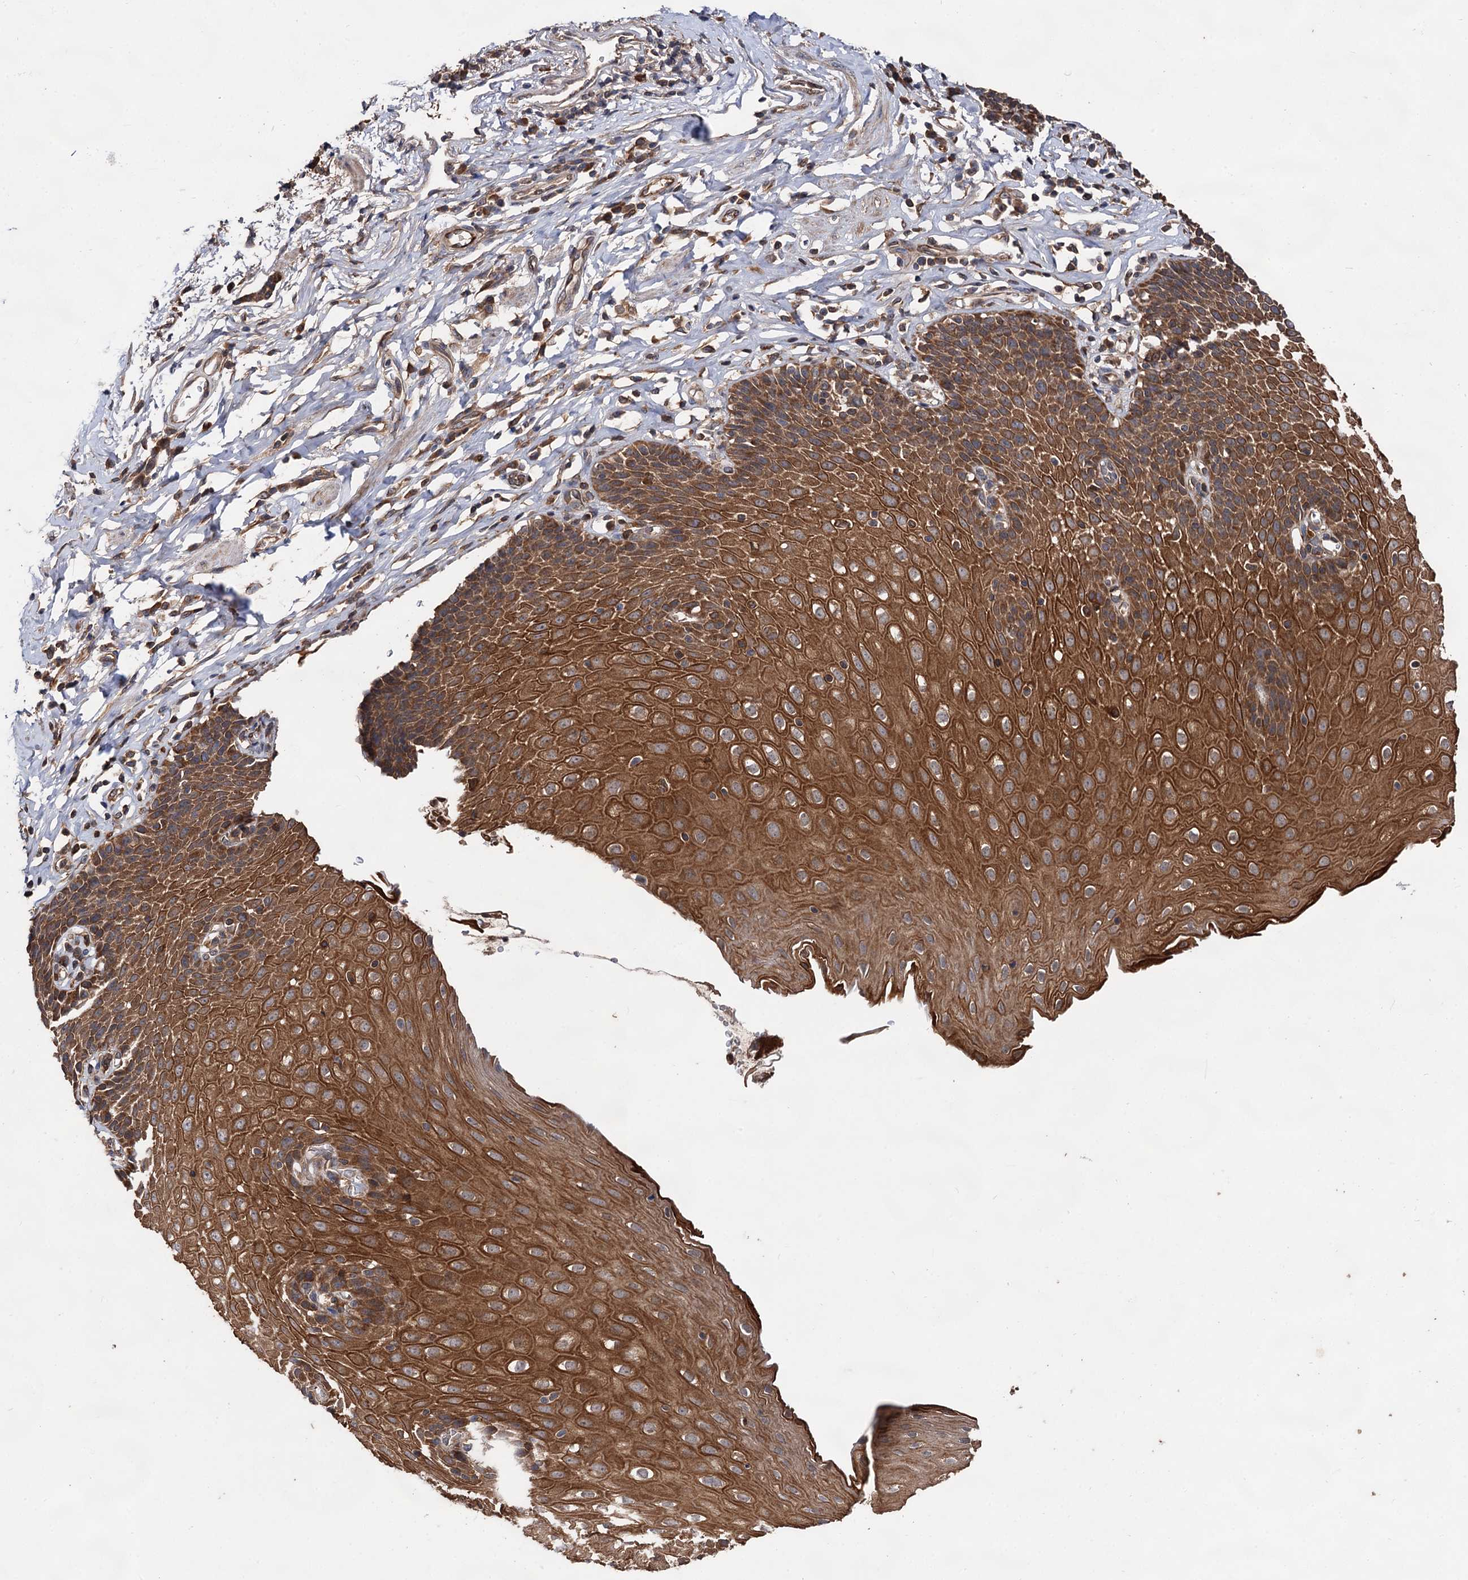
{"staining": {"intensity": "strong", "quantity": ">75%", "location": "cytoplasmic/membranous"}, "tissue": "esophagus", "cell_type": "Squamous epithelial cells", "image_type": "normal", "snomed": [{"axis": "morphology", "description": "Normal tissue, NOS"}, {"axis": "topography", "description": "Esophagus"}], "caption": "IHC image of normal esophagus: human esophagus stained using immunohistochemistry (IHC) exhibits high levels of strong protein expression localized specifically in the cytoplasmic/membranous of squamous epithelial cells, appearing as a cytoplasmic/membranous brown color.", "gene": "TEX9", "patient": {"sex": "female", "age": 61}}